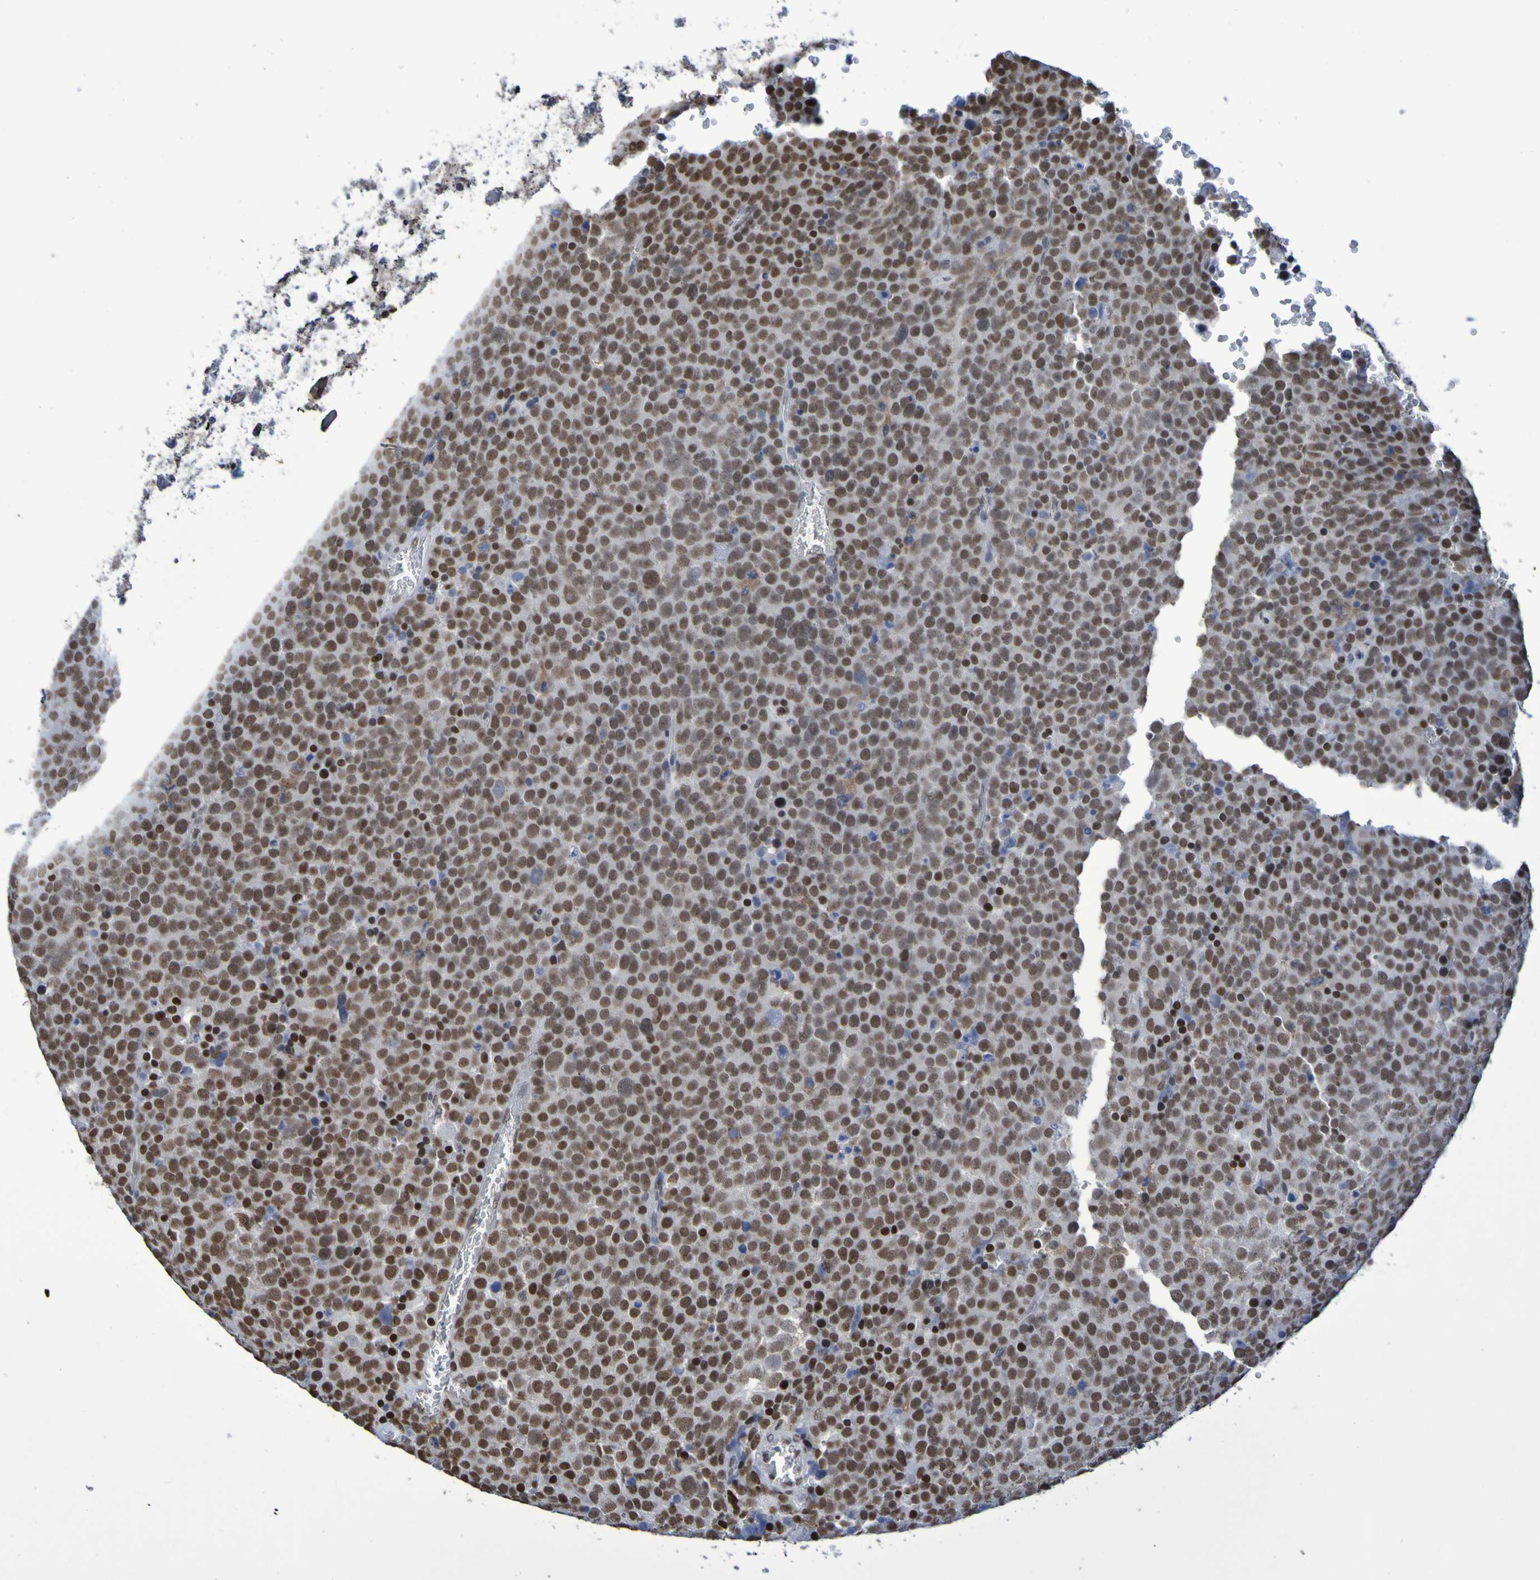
{"staining": {"intensity": "moderate", "quantity": ">75%", "location": "nuclear"}, "tissue": "testis cancer", "cell_type": "Tumor cells", "image_type": "cancer", "snomed": [{"axis": "morphology", "description": "Seminoma, NOS"}, {"axis": "topography", "description": "Testis"}], "caption": "Immunohistochemistry of human testis cancer (seminoma) exhibits medium levels of moderate nuclear positivity in approximately >75% of tumor cells. The staining is performed using DAB (3,3'-diaminobenzidine) brown chromogen to label protein expression. The nuclei are counter-stained blue using hematoxylin.", "gene": "MRTFB", "patient": {"sex": "male", "age": 71}}